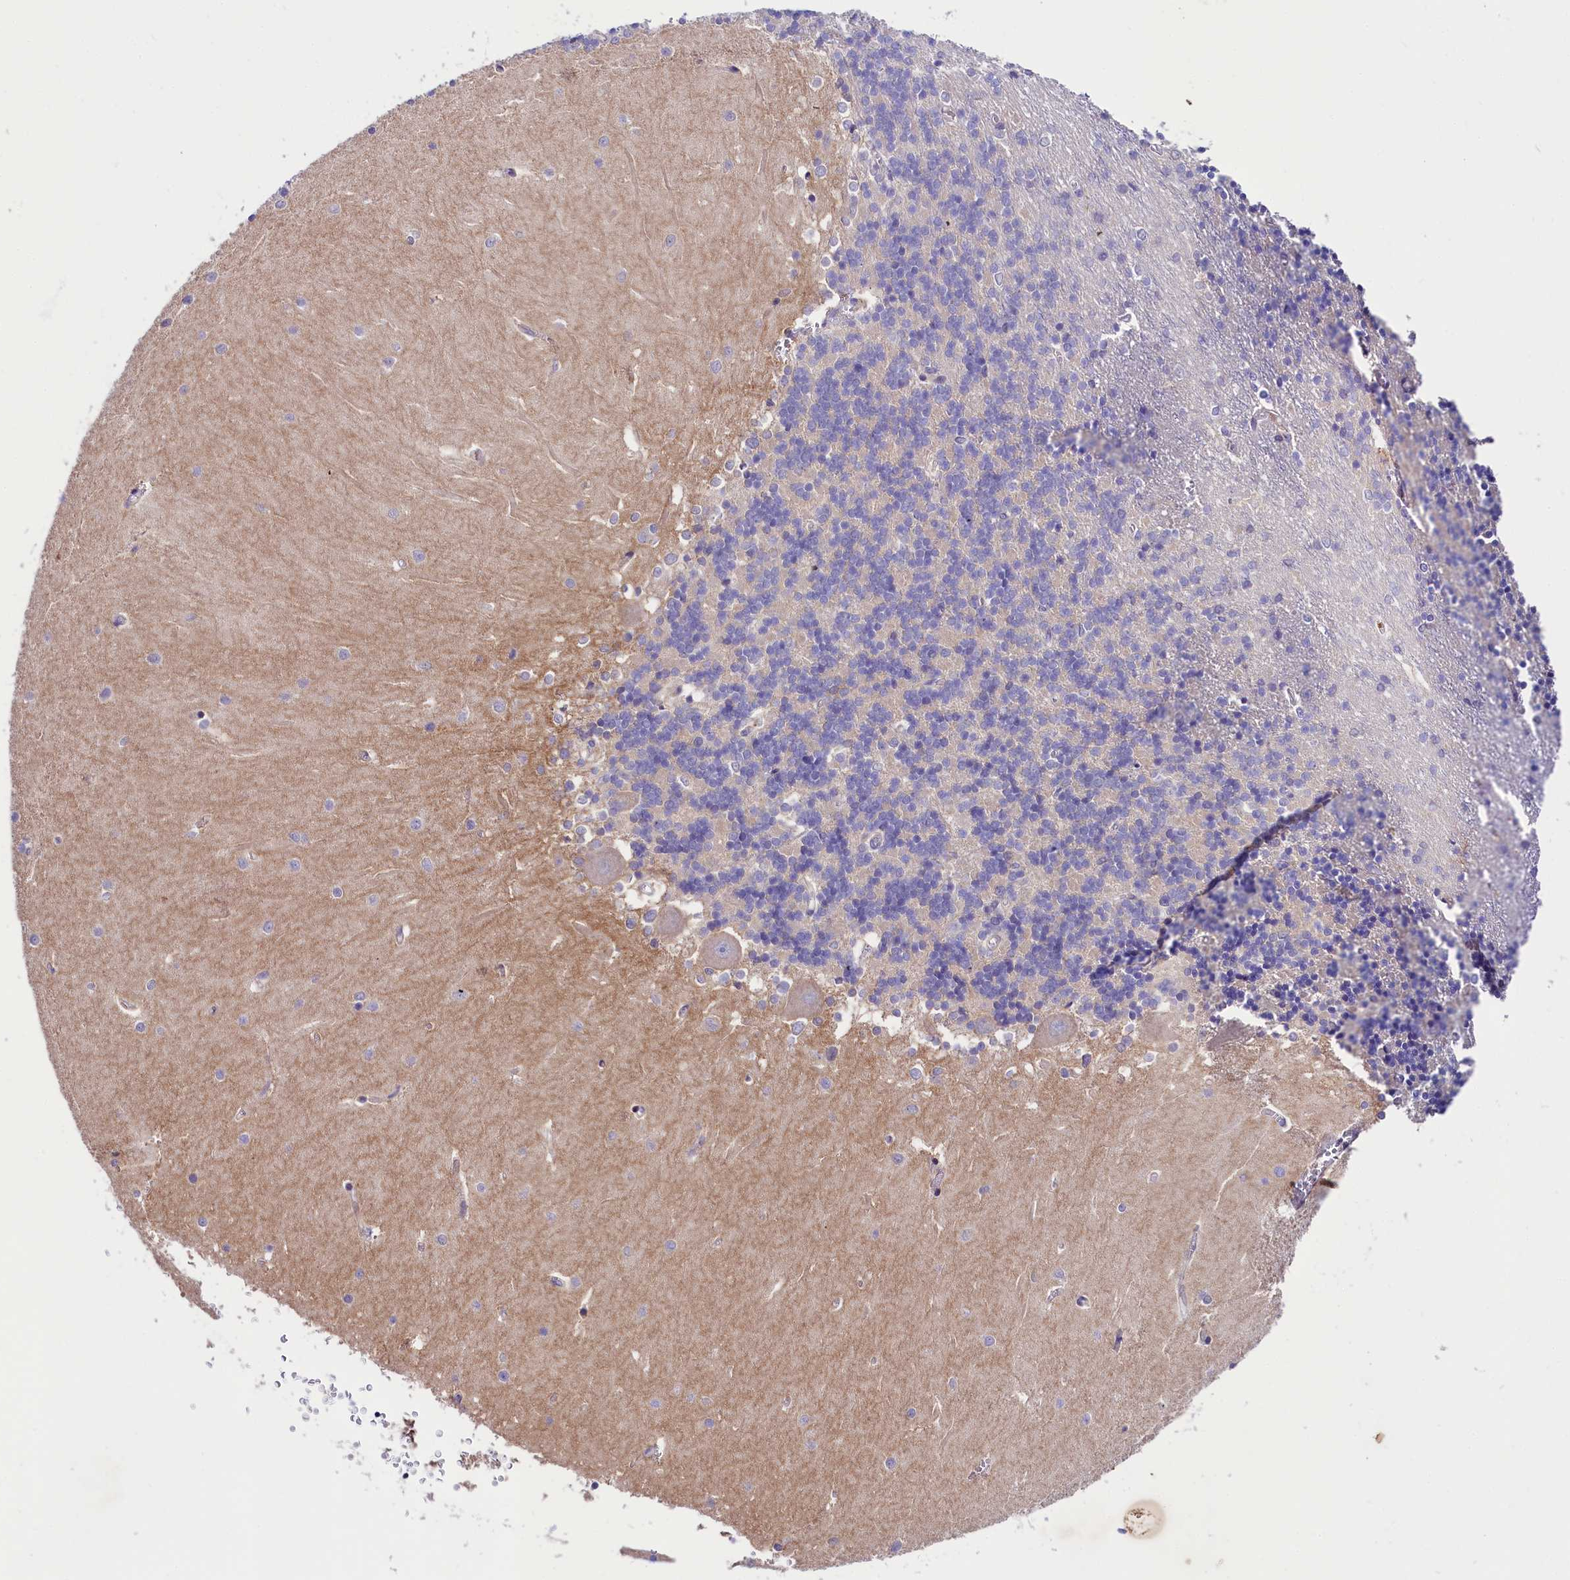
{"staining": {"intensity": "negative", "quantity": "none", "location": "none"}, "tissue": "cerebellum", "cell_type": "Cells in granular layer", "image_type": "normal", "snomed": [{"axis": "morphology", "description": "Normal tissue, NOS"}, {"axis": "topography", "description": "Cerebellum"}], "caption": "Immunohistochemistry (IHC) photomicrograph of benign cerebellum: cerebellum stained with DAB (3,3'-diaminobenzidine) exhibits no significant protein staining in cells in granular layer.", "gene": "ABHD5", "patient": {"sex": "male", "age": 37}}